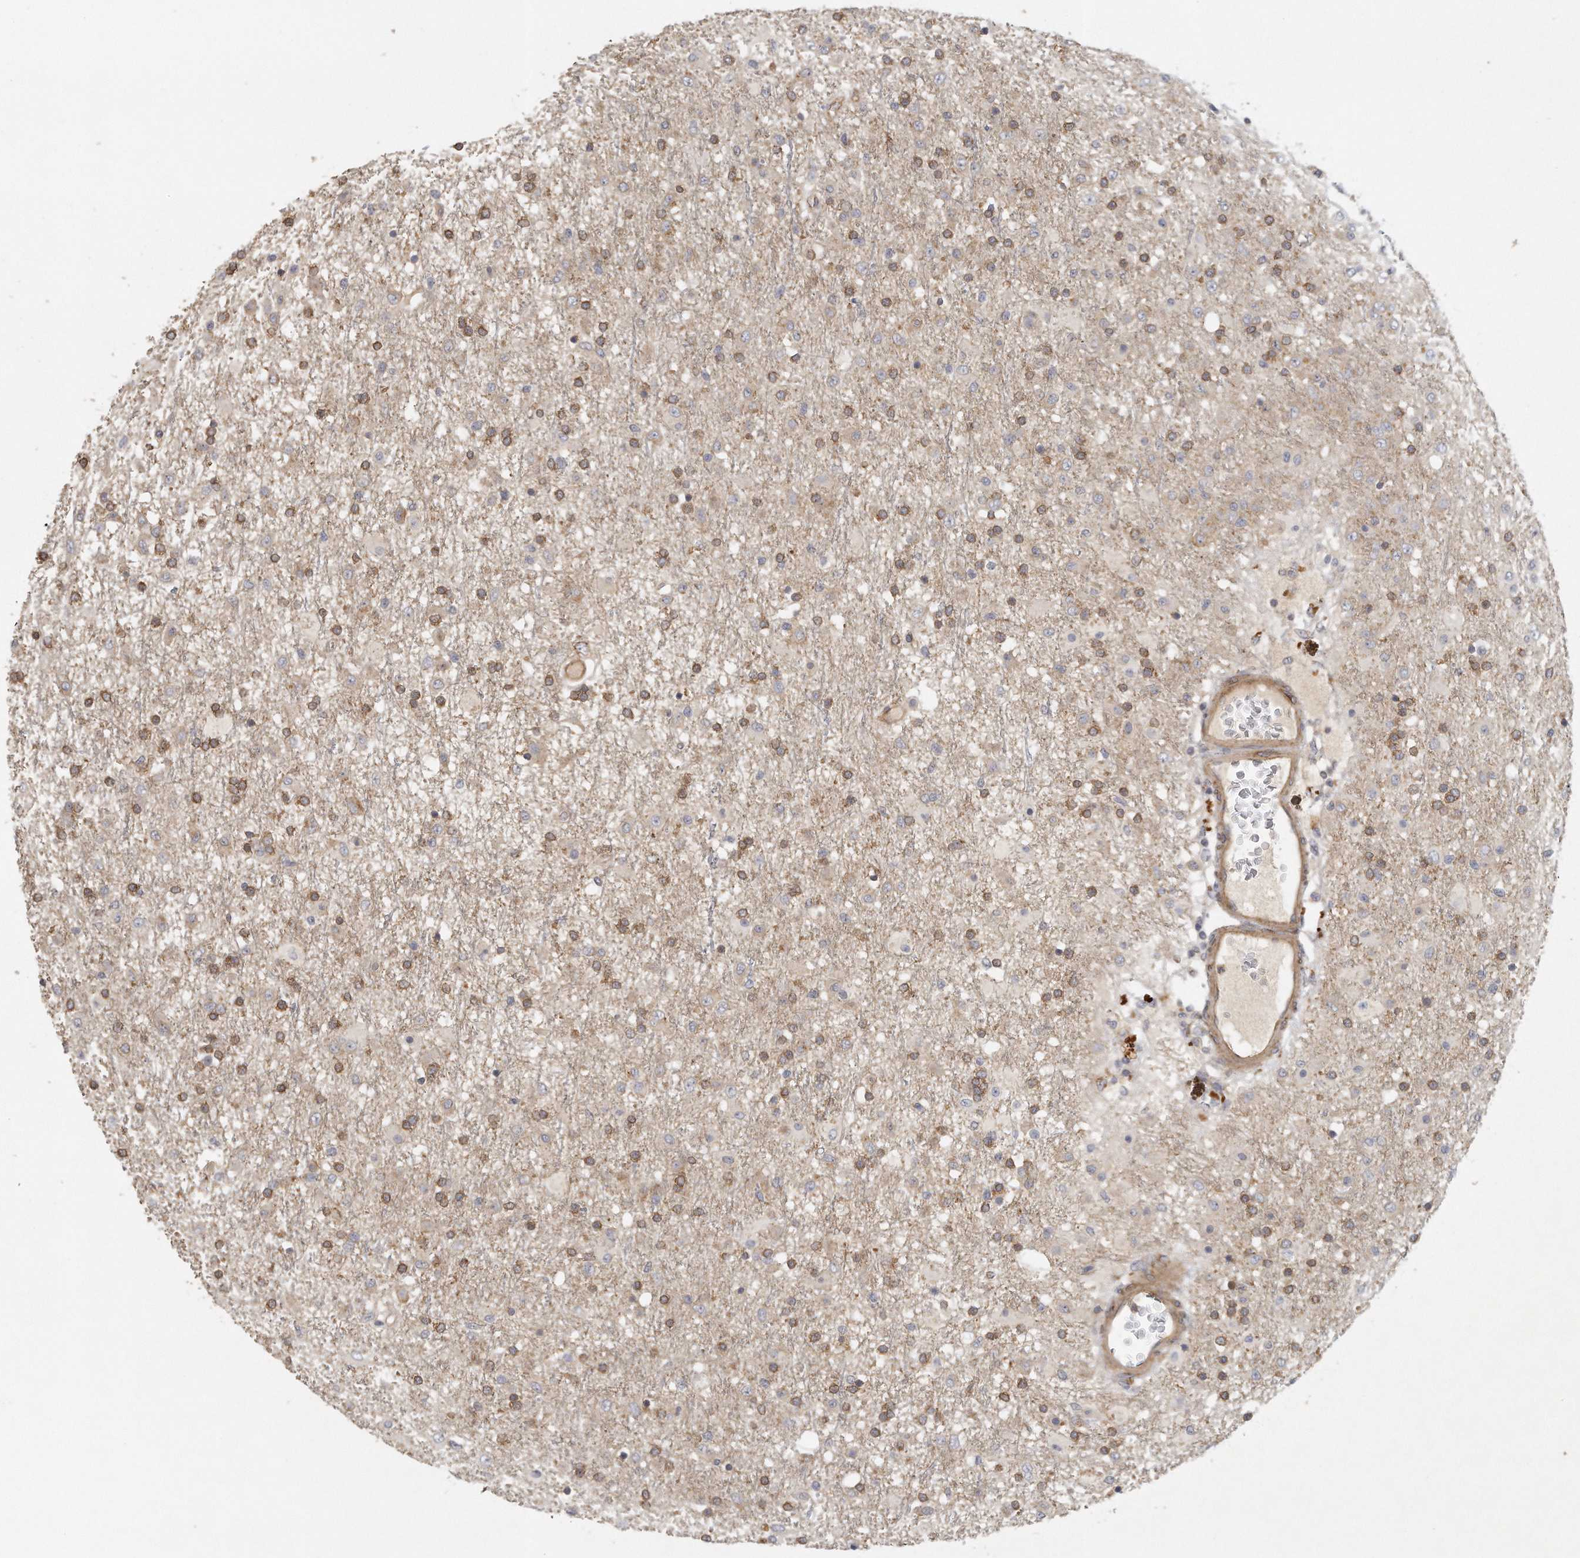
{"staining": {"intensity": "moderate", "quantity": ">75%", "location": "cytoplasmic/membranous"}, "tissue": "glioma", "cell_type": "Tumor cells", "image_type": "cancer", "snomed": [{"axis": "morphology", "description": "Glioma, malignant, Low grade"}, {"axis": "topography", "description": "Brain"}], "caption": "Brown immunohistochemical staining in malignant glioma (low-grade) displays moderate cytoplasmic/membranous positivity in approximately >75% of tumor cells. The protein of interest is stained brown, and the nuclei are stained in blue (DAB (3,3'-diaminobenzidine) IHC with brightfield microscopy, high magnification).", "gene": "MTERF4", "patient": {"sex": "male", "age": 65}}